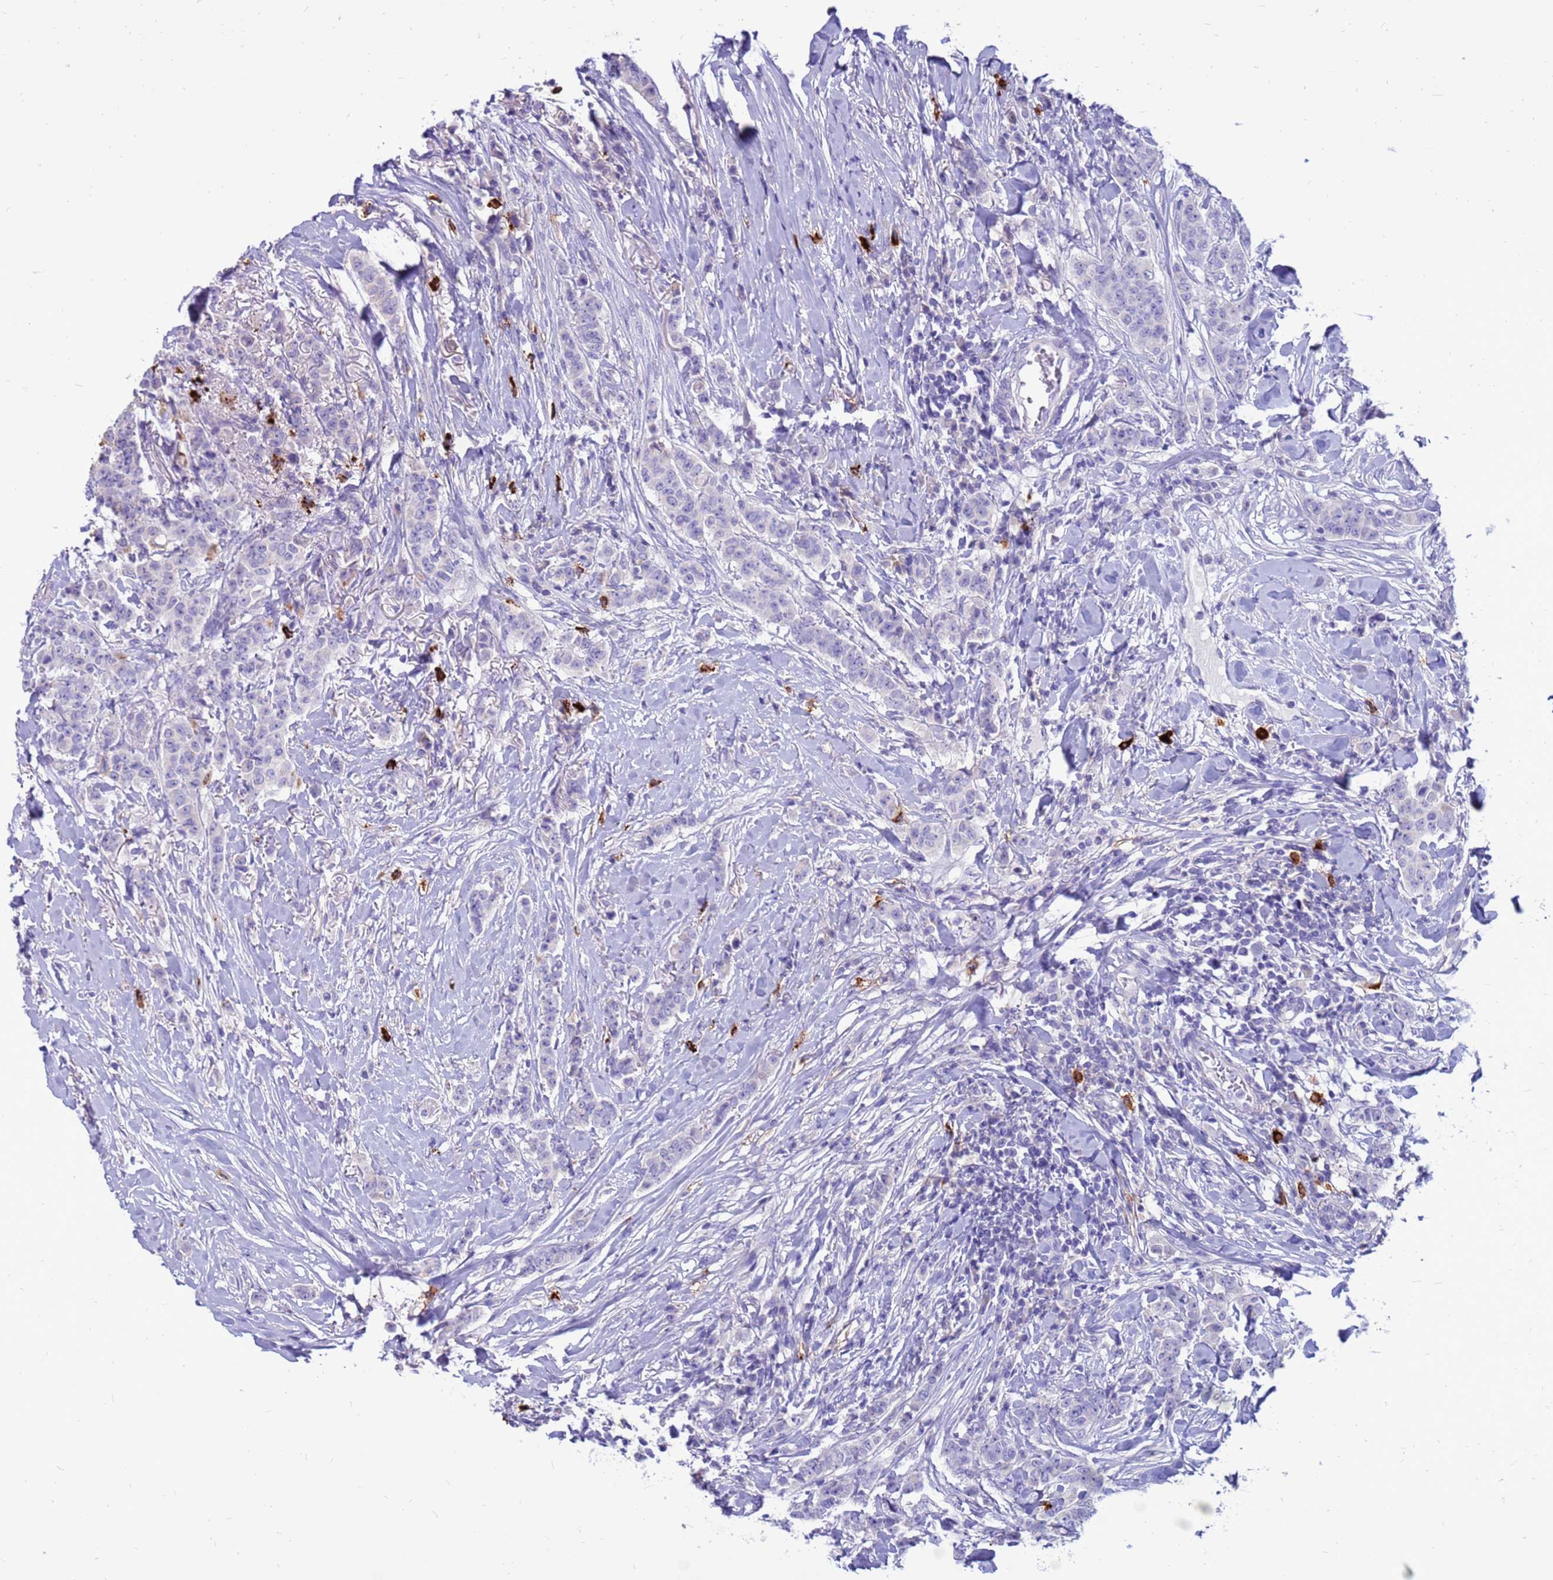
{"staining": {"intensity": "negative", "quantity": "none", "location": "none"}, "tissue": "breast cancer", "cell_type": "Tumor cells", "image_type": "cancer", "snomed": [{"axis": "morphology", "description": "Duct carcinoma"}, {"axis": "topography", "description": "Breast"}], "caption": "An immunohistochemistry (IHC) image of breast cancer (invasive ductal carcinoma) is shown. There is no staining in tumor cells of breast cancer (invasive ductal carcinoma).", "gene": "PDE10A", "patient": {"sex": "female", "age": 40}}